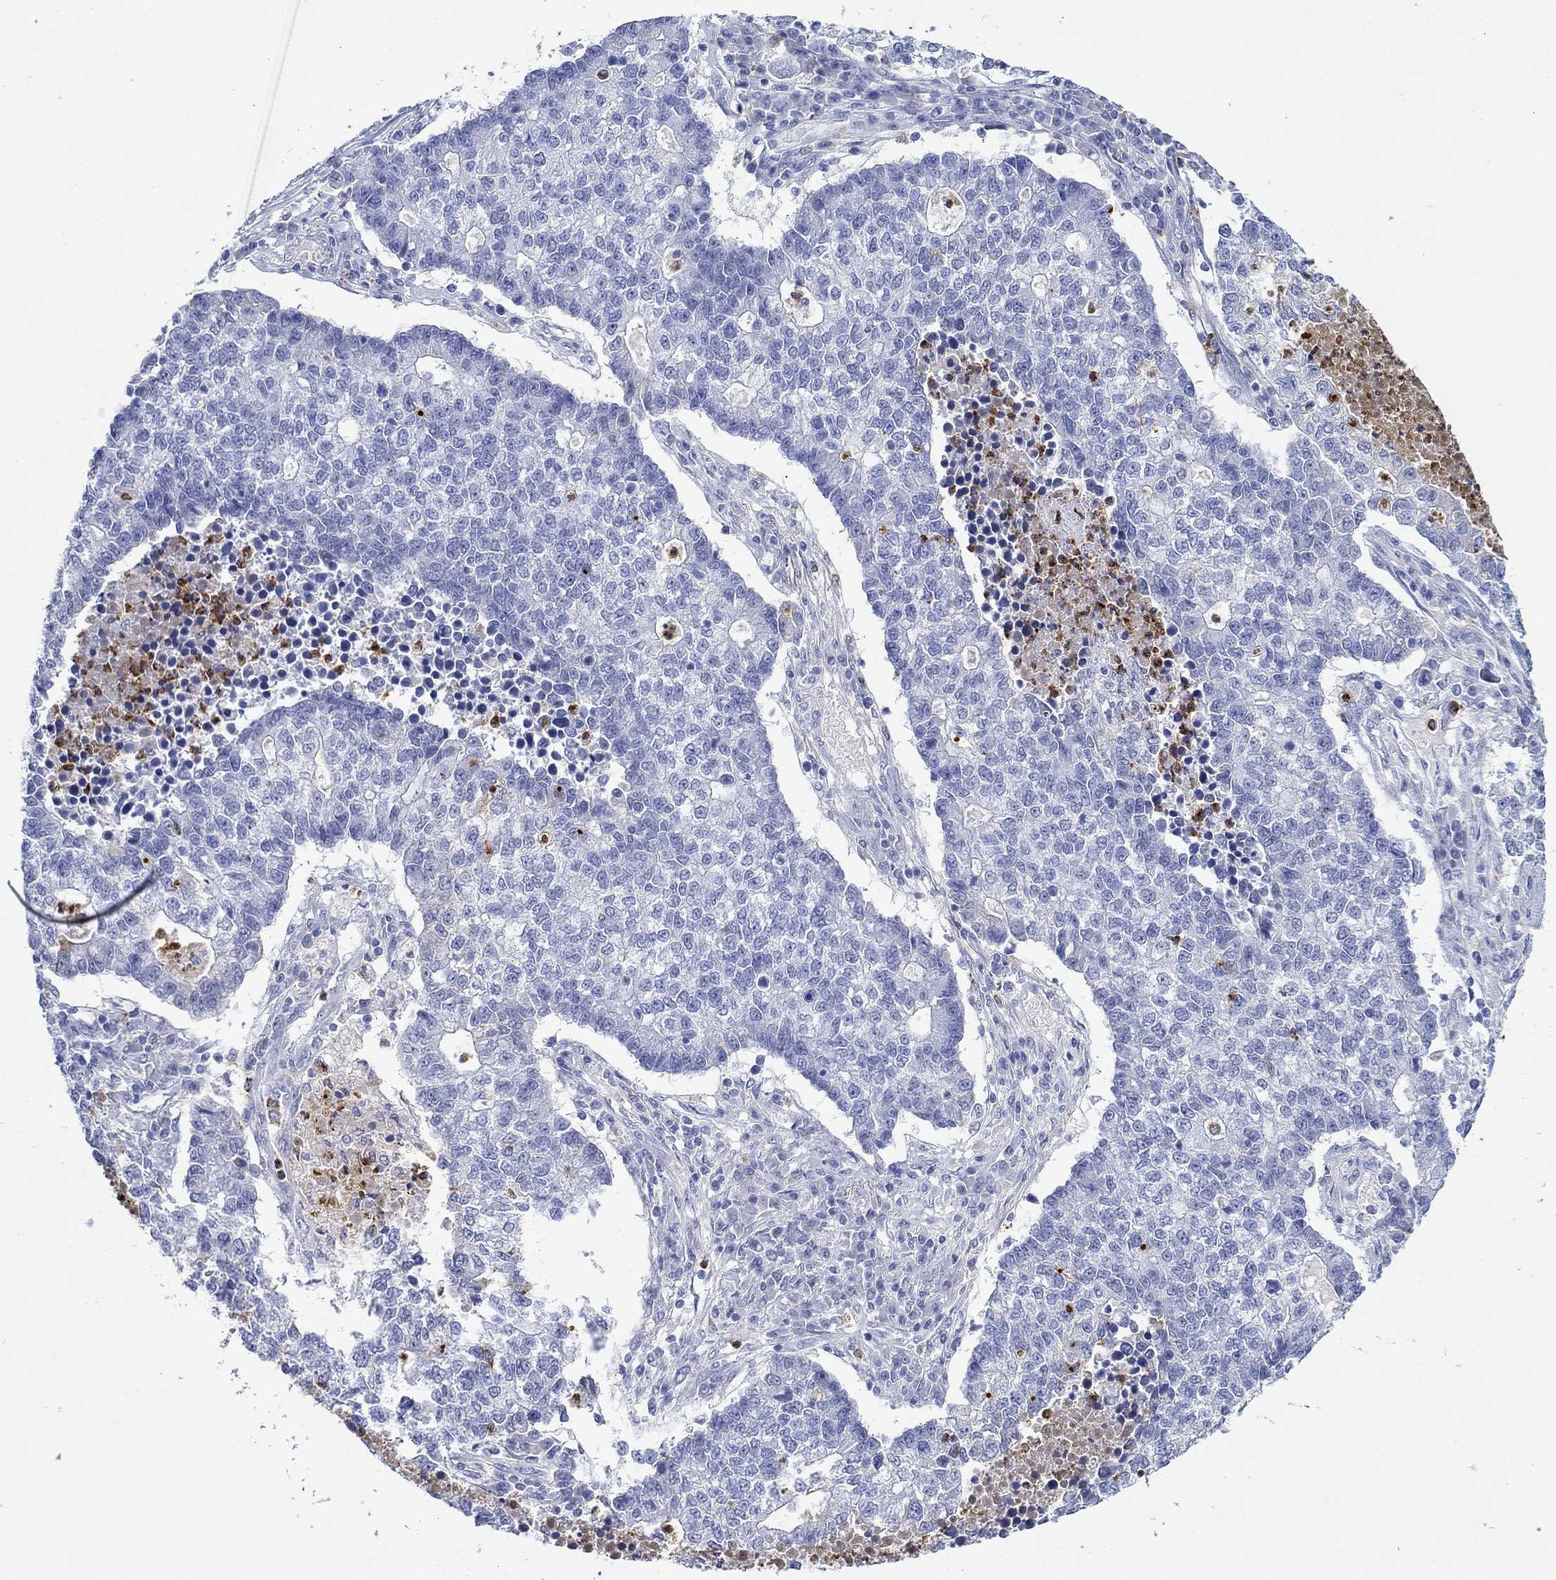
{"staining": {"intensity": "negative", "quantity": "none", "location": "none"}, "tissue": "lung cancer", "cell_type": "Tumor cells", "image_type": "cancer", "snomed": [{"axis": "morphology", "description": "Adenocarcinoma, NOS"}, {"axis": "topography", "description": "Lung"}], "caption": "DAB (3,3'-diaminobenzidine) immunohistochemical staining of human lung cancer (adenocarcinoma) exhibits no significant staining in tumor cells.", "gene": "EPX", "patient": {"sex": "male", "age": 57}}